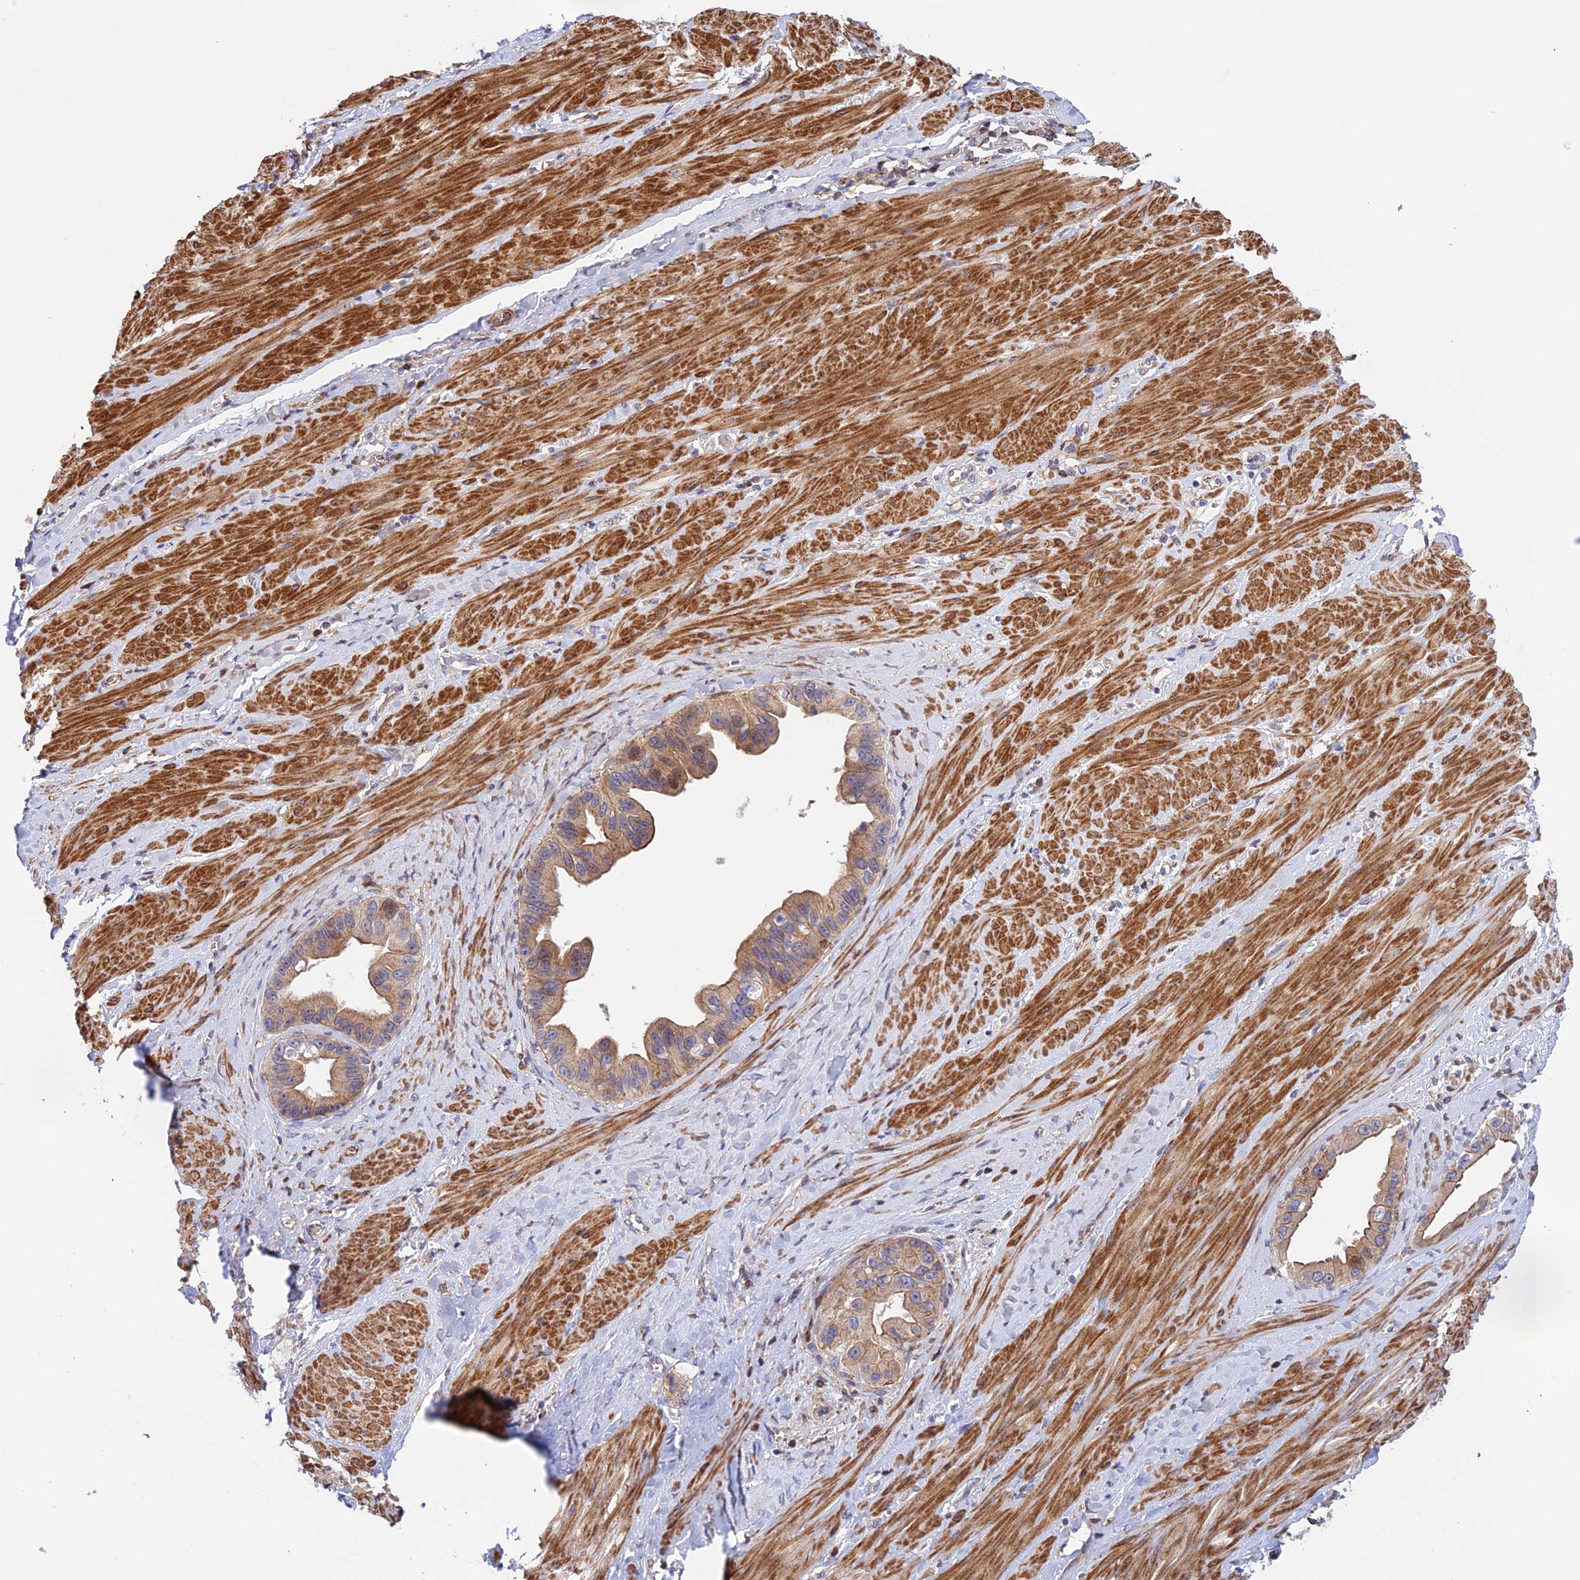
{"staining": {"intensity": "weak", "quantity": "25%-75%", "location": "cytoplasmic/membranous"}, "tissue": "pancreatic cancer", "cell_type": "Tumor cells", "image_type": "cancer", "snomed": [{"axis": "morphology", "description": "Adenocarcinoma, NOS"}, {"axis": "topography", "description": "Pancreas"}], "caption": "Protein staining of adenocarcinoma (pancreatic) tissue displays weak cytoplasmic/membranous positivity in approximately 25%-75% of tumor cells.", "gene": "PRIM1", "patient": {"sex": "female", "age": 56}}